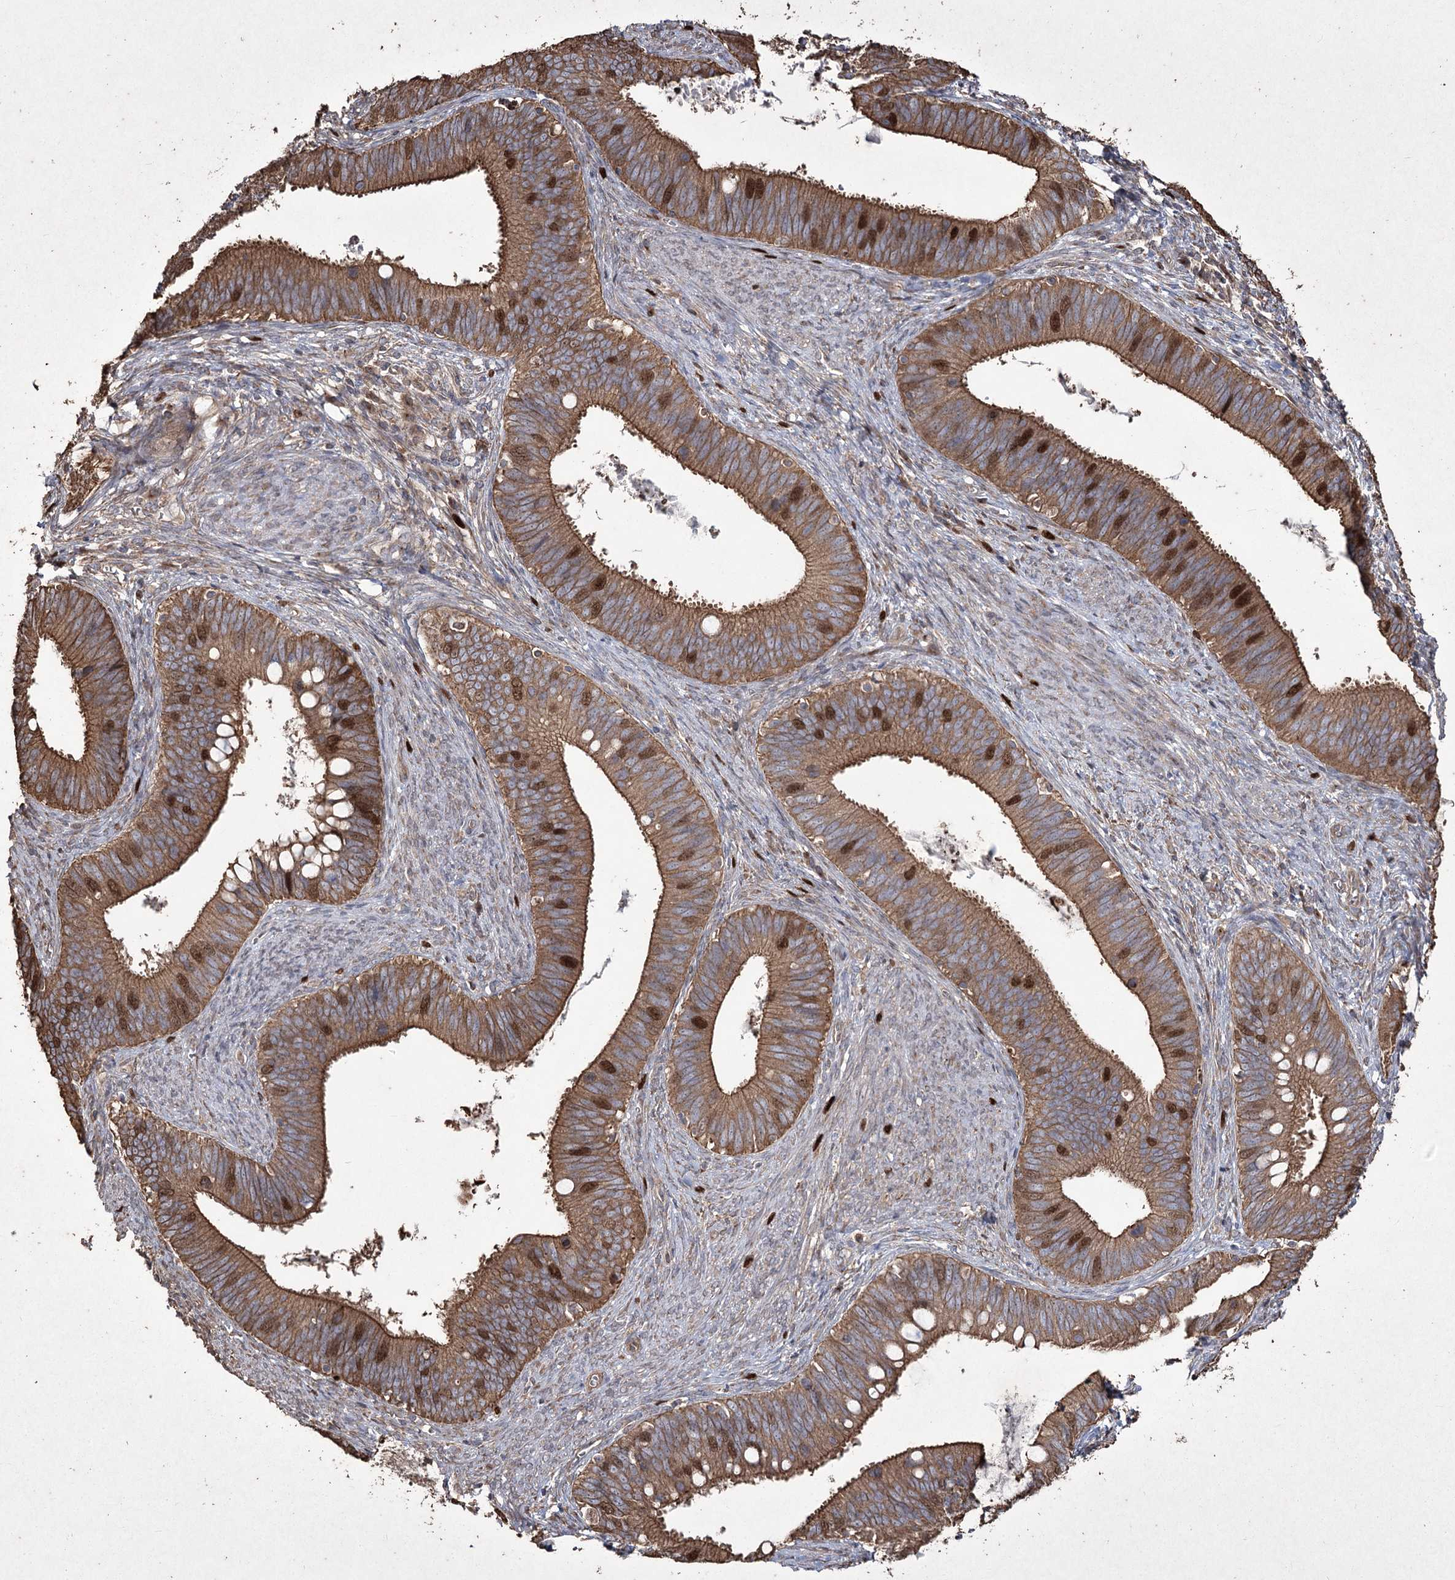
{"staining": {"intensity": "moderate", "quantity": ">75%", "location": "cytoplasmic/membranous,nuclear"}, "tissue": "cervical cancer", "cell_type": "Tumor cells", "image_type": "cancer", "snomed": [{"axis": "morphology", "description": "Adenocarcinoma, NOS"}, {"axis": "topography", "description": "Cervix"}], "caption": "Human adenocarcinoma (cervical) stained with a brown dye reveals moderate cytoplasmic/membranous and nuclear positive positivity in approximately >75% of tumor cells.", "gene": "PRC1", "patient": {"sex": "female", "age": 42}}